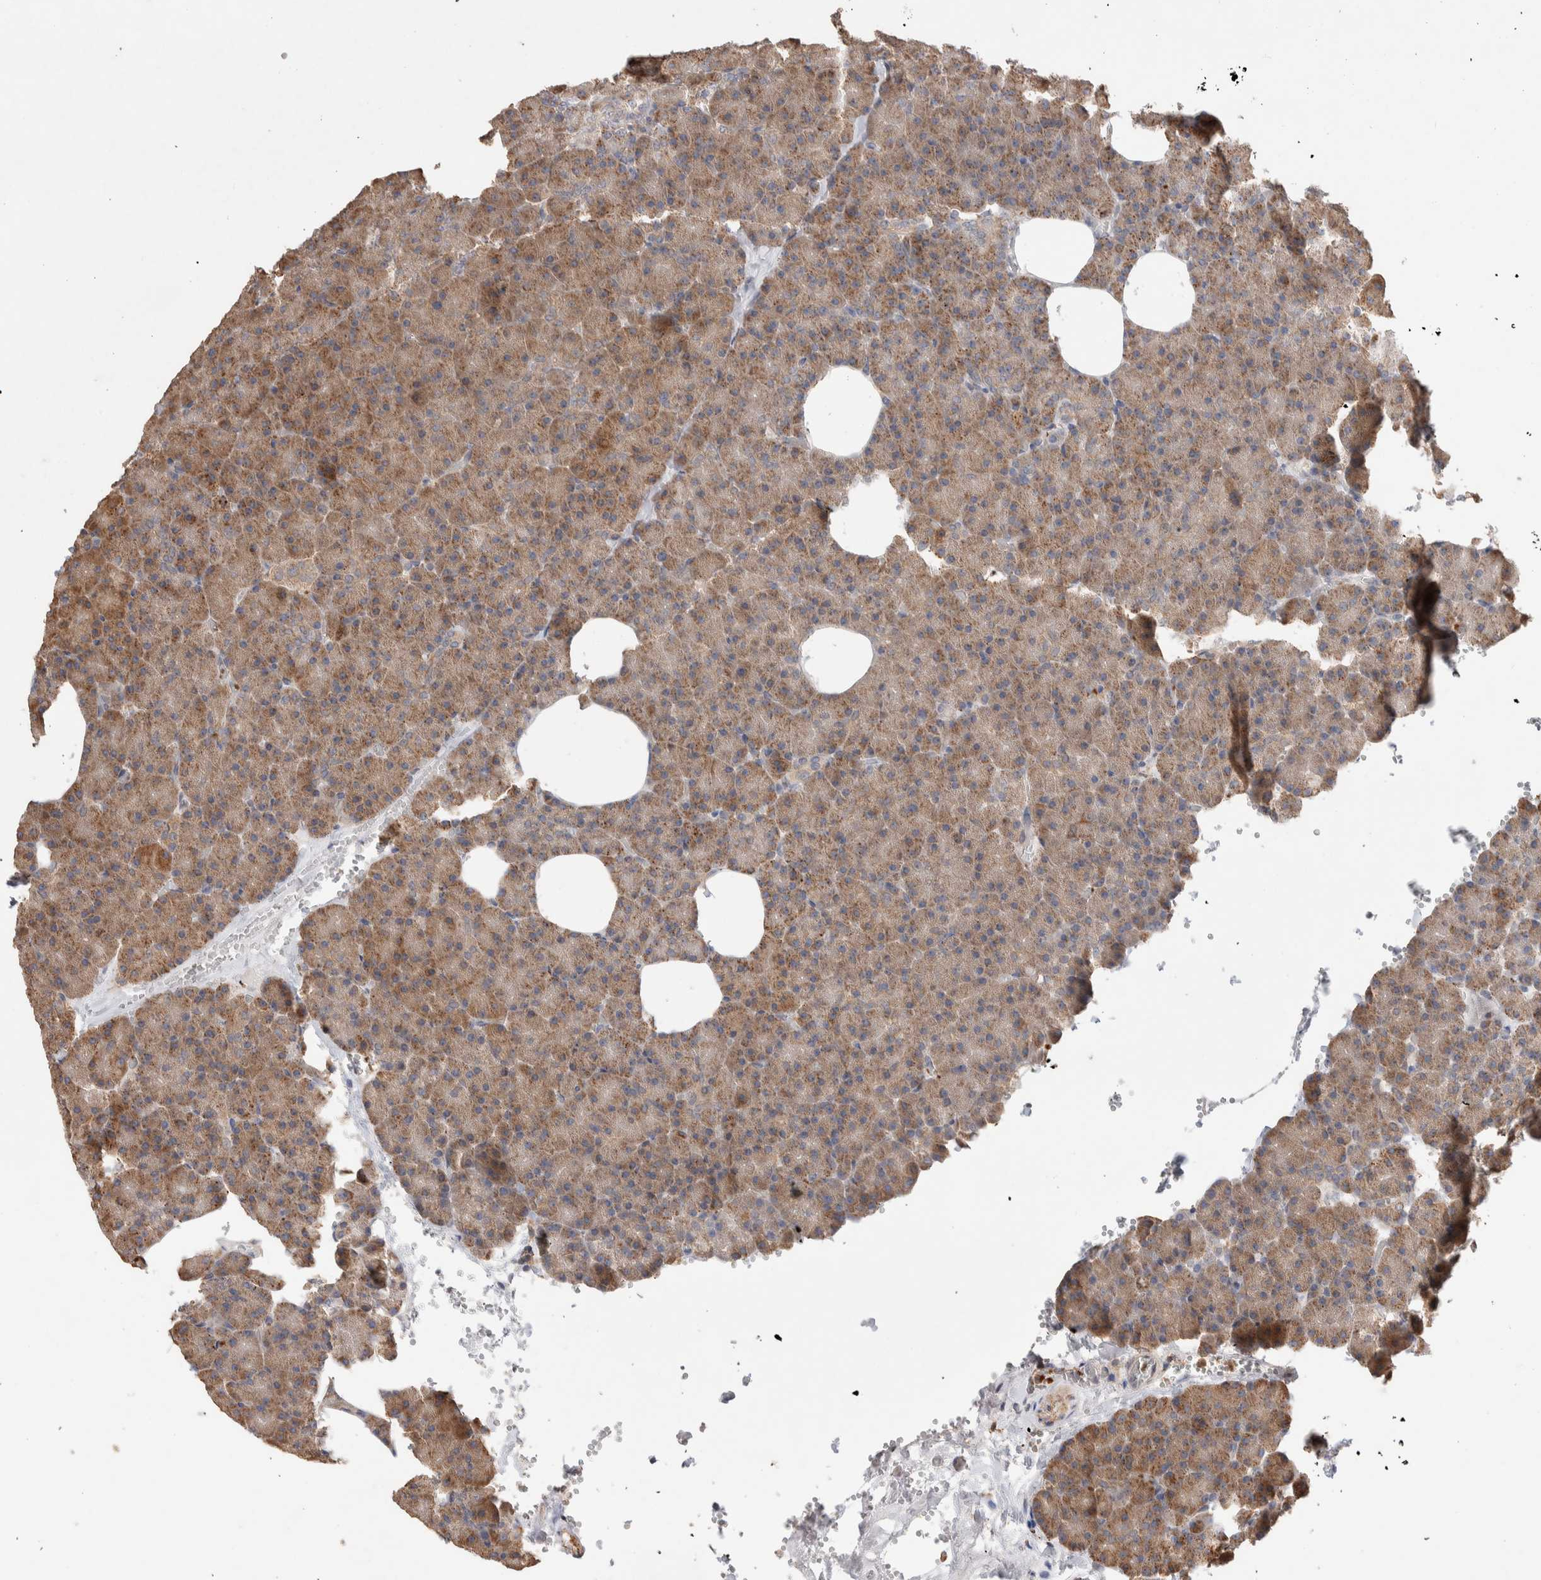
{"staining": {"intensity": "moderate", "quantity": "25%-75%", "location": "cytoplasmic/membranous"}, "tissue": "pancreas", "cell_type": "Exocrine glandular cells", "image_type": "normal", "snomed": [{"axis": "morphology", "description": "Normal tissue, NOS"}, {"axis": "morphology", "description": "Carcinoid, malignant, NOS"}, {"axis": "topography", "description": "Pancreas"}], "caption": "Immunohistochemical staining of unremarkable pancreas reveals medium levels of moderate cytoplasmic/membranous positivity in about 25%-75% of exocrine glandular cells. (DAB = brown stain, brightfield microscopy at high magnification).", "gene": "DEPTOR", "patient": {"sex": "female", "age": 35}}